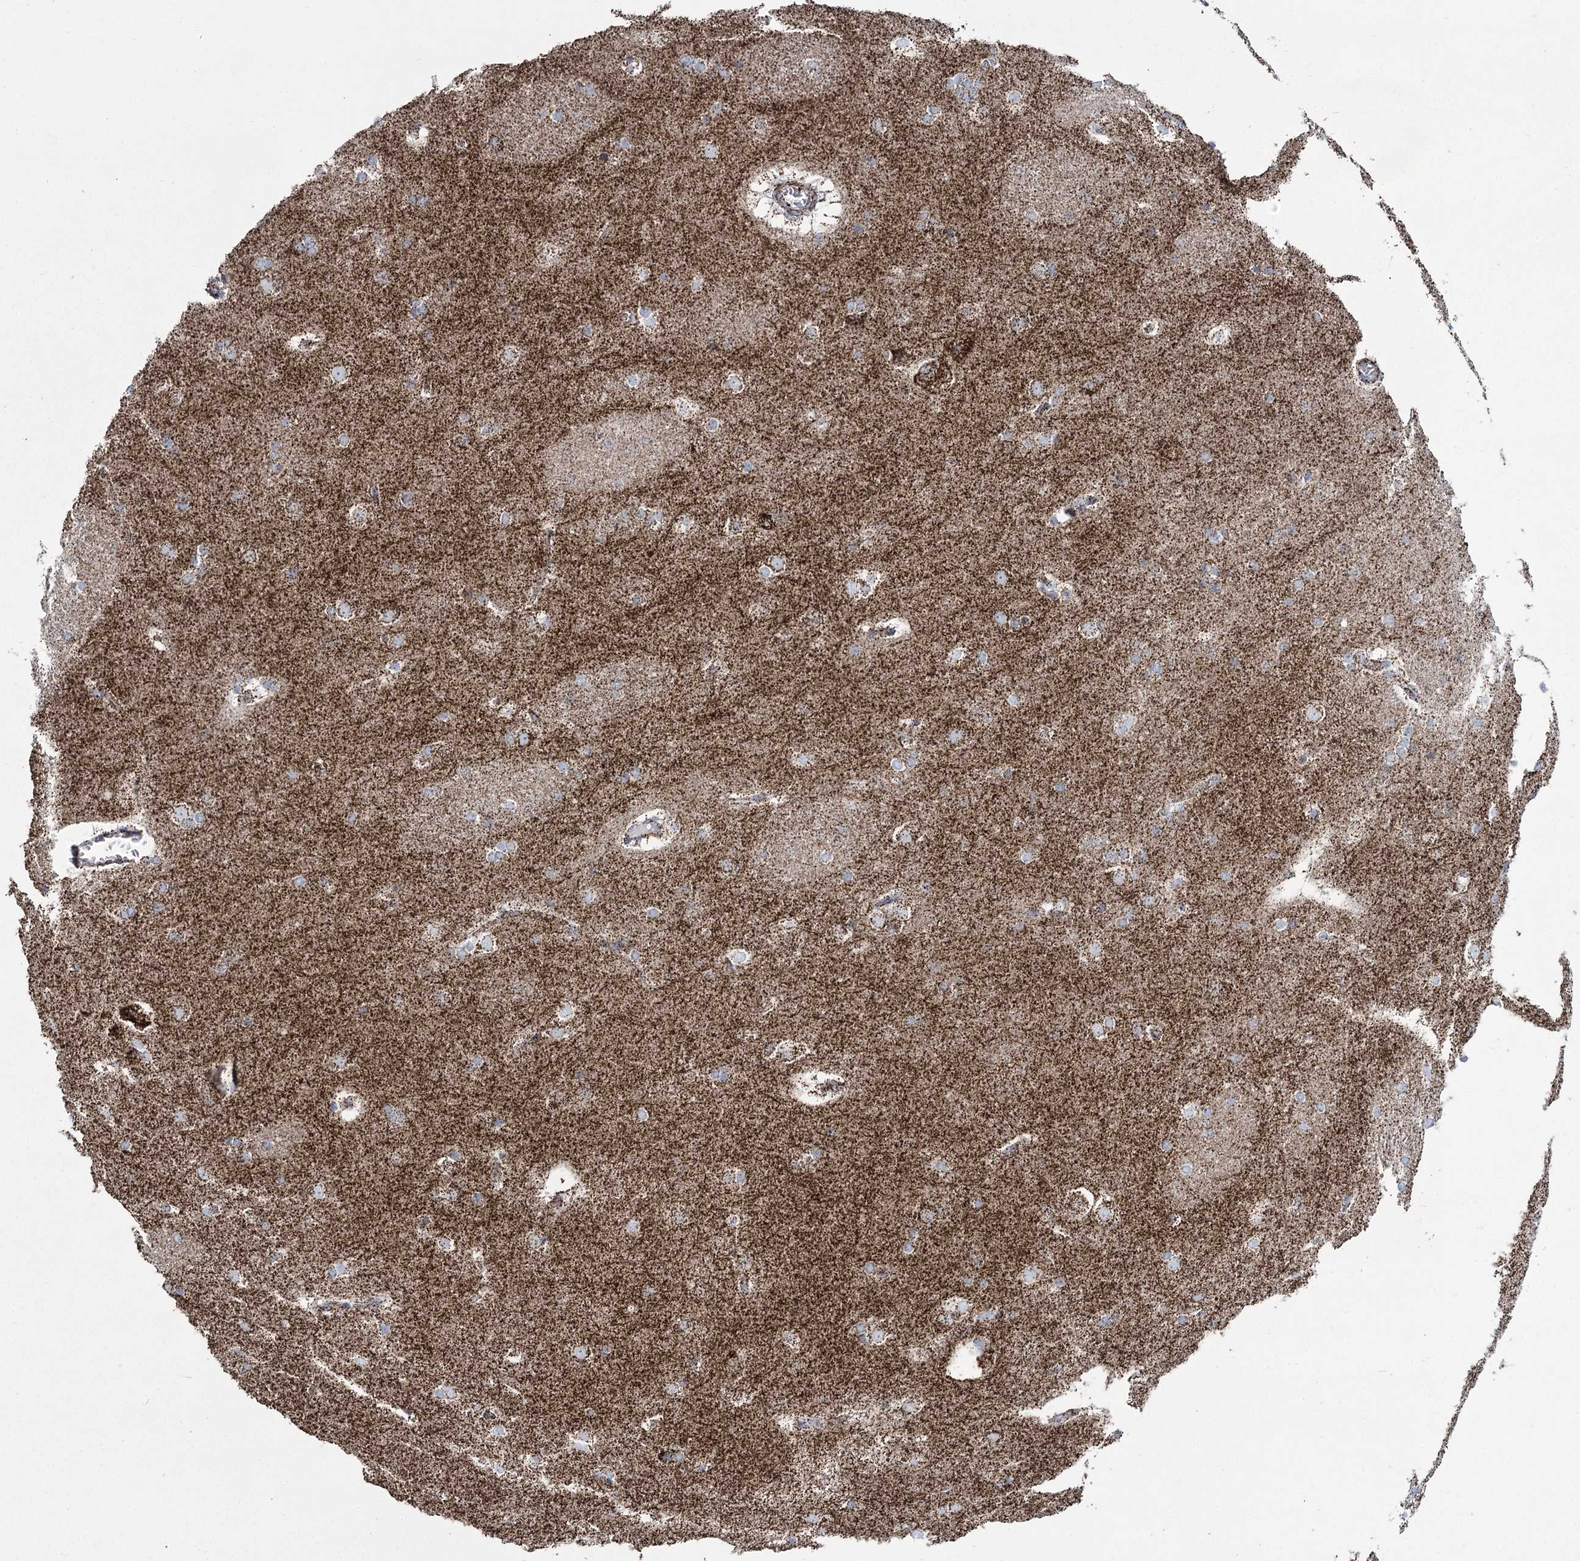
{"staining": {"intensity": "moderate", "quantity": "<25%", "location": "cytoplasmic/membranous"}, "tissue": "caudate", "cell_type": "Glial cells", "image_type": "normal", "snomed": [{"axis": "morphology", "description": "Normal tissue, NOS"}, {"axis": "topography", "description": "Lateral ventricle wall"}], "caption": "Immunohistochemical staining of normal caudate demonstrates <25% levels of moderate cytoplasmic/membranous protein staining in about <25% of glial cells.", "gene": "PDHB", "patient": {"sex": "female", "age": 19}}